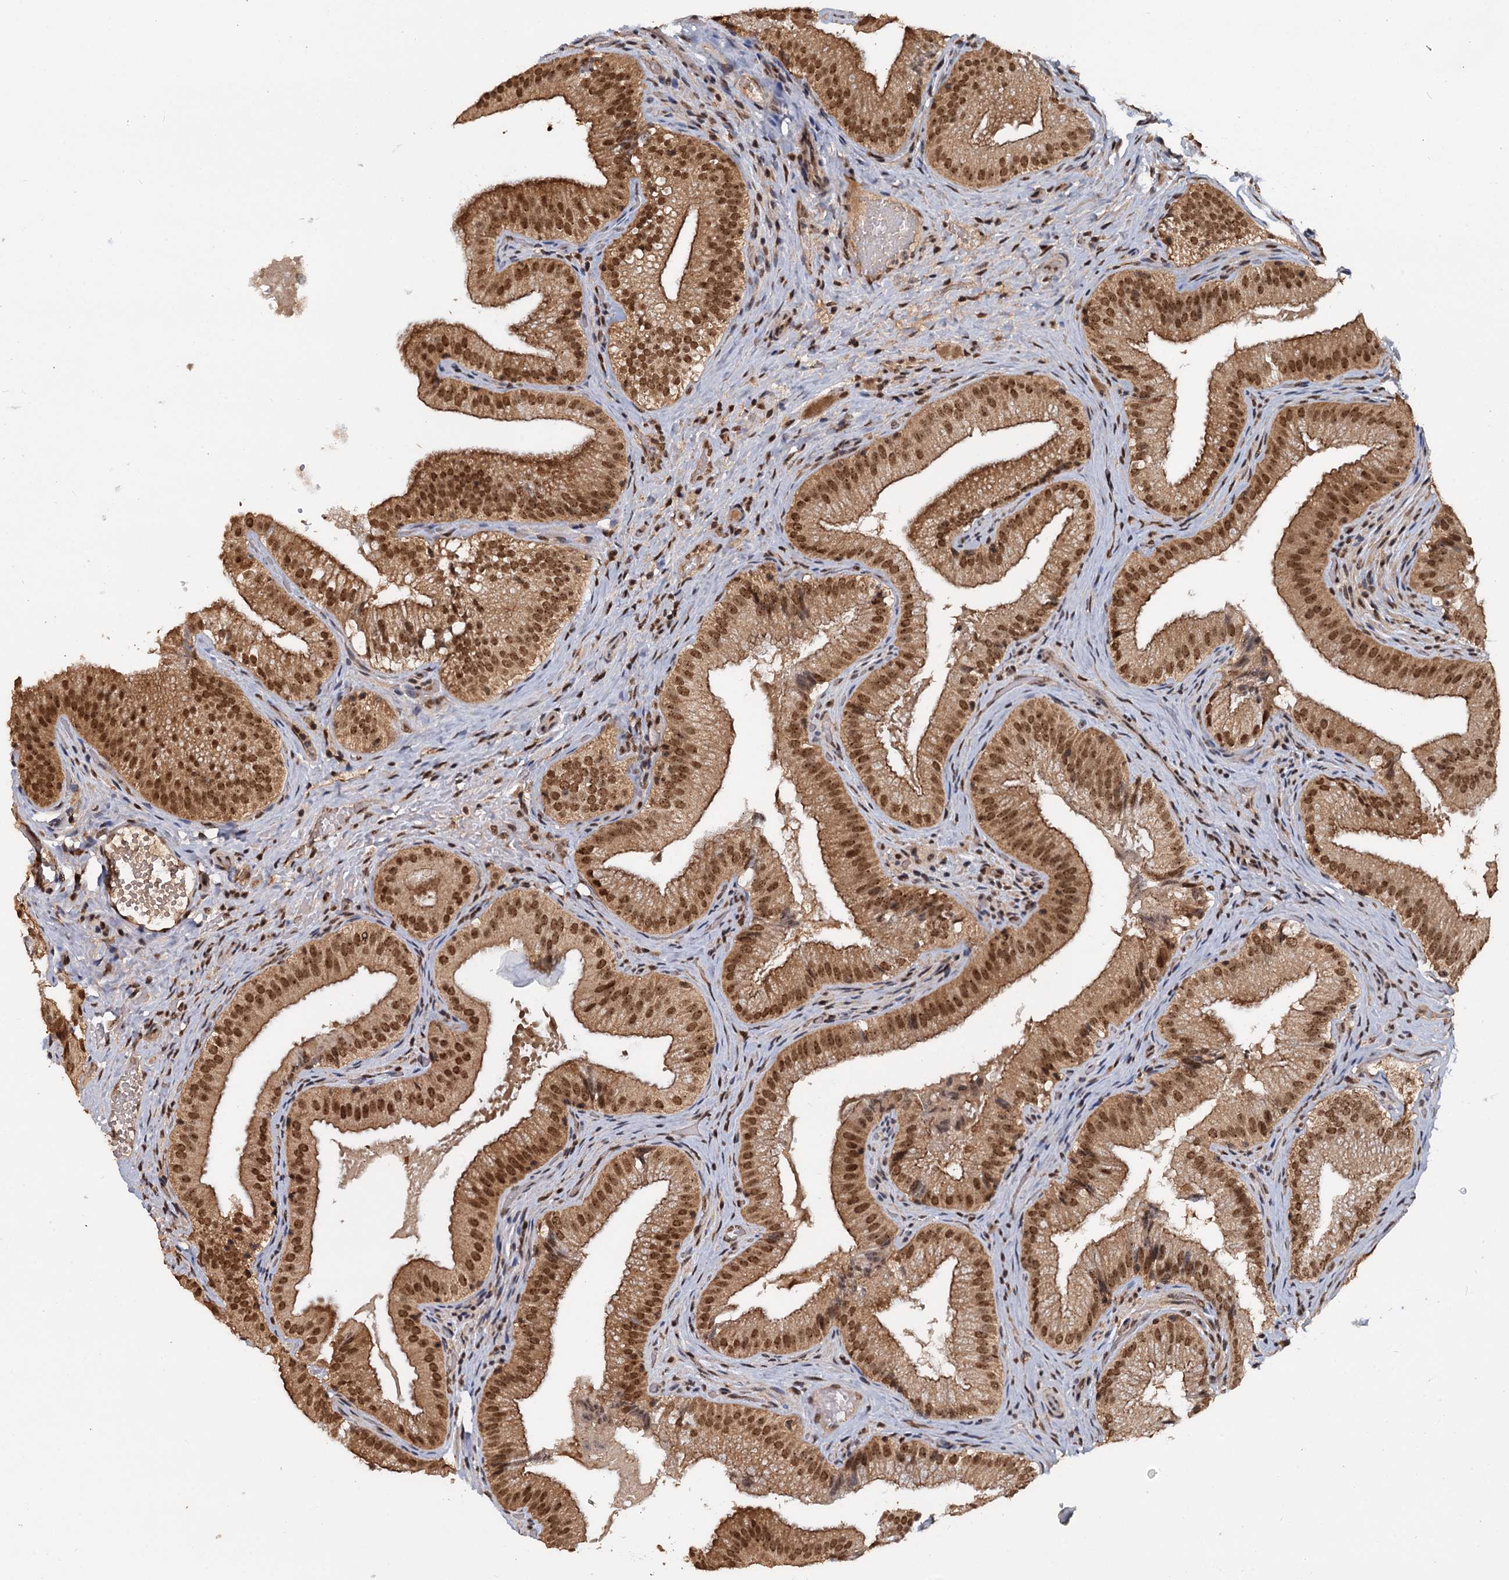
{"staining": {"intensity": "moderate", "quantity": ">75%", "location": "cytoplasmic/membranous,nuclear"}, "tissue": "gallbladder", "cell_type": "Glandular cells", "image_type": "normal", "snomed": [{"axis": "morphology", "description": "Normal tissue, NOS"}, {"axis": "topography", "description": "Gallbladder"}], "caption": "Immunohistochemistry (IHC) of normal human gallbladder demonstrates medium levels of moderate cytoplasmic/membranous,nuclear staining in approximately >75% of glandular cells. The staining was performed using DAB, with brown indicating positive protein expression. Nuclei are stained blue with hematoxylin.", "gene": "FAM216B", "patient": {"sex": "female", "age": 30}}